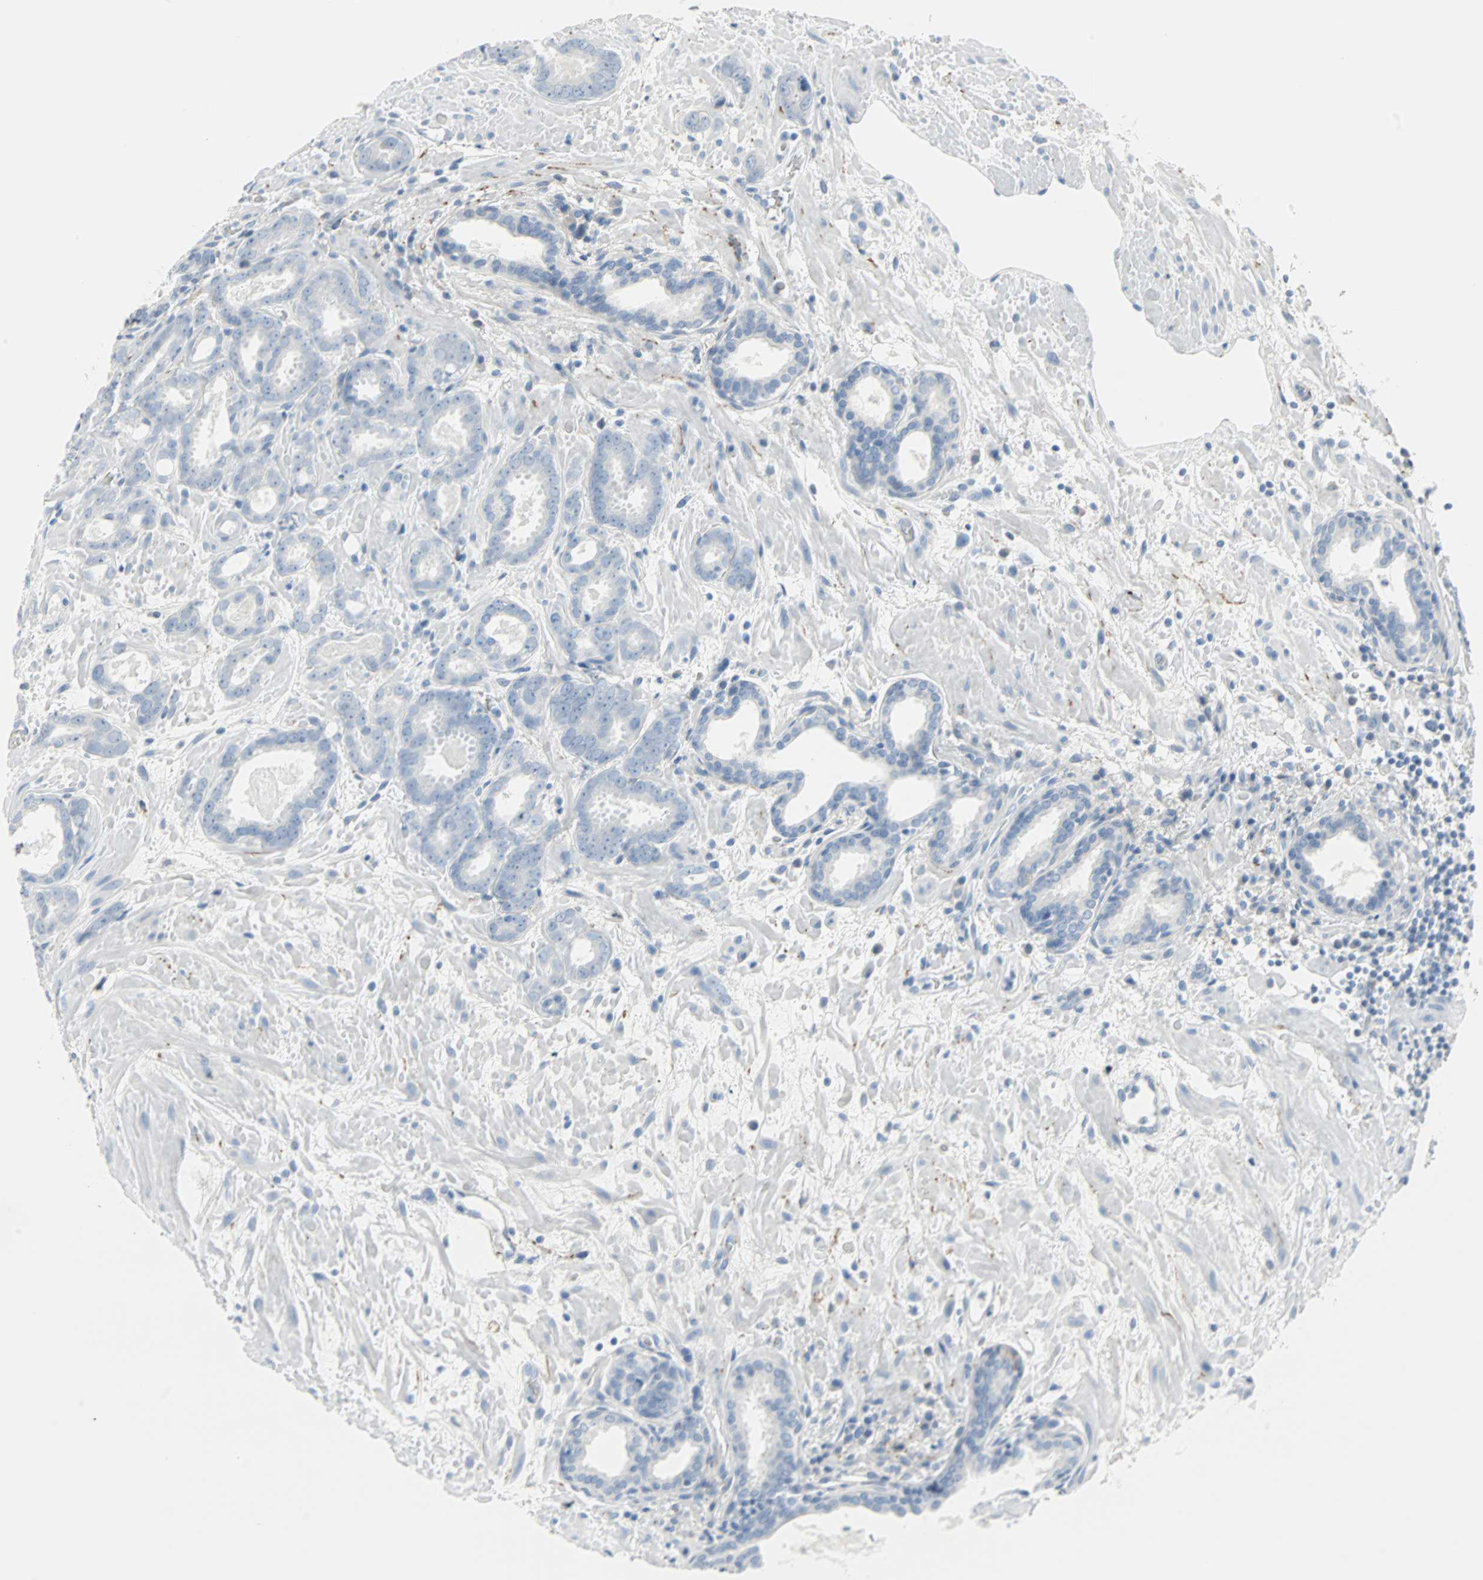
{"staining": {"intensity": "negative", "quantity": "none", "location": "none"}, "tissue": "prostate cancer", "cell_type": "Tumor cells", "image_type": "cancer", "snomed": [{"axis": "morphology", "description": "Adenocarcinoma, Low grade"}, {"axis": "topography", "description": "Prostate"}], "caption": "Immunohistochemistry image of human prostate cancer (low-grade adenocarcinoma) stained for a protein (brown), which shows no expression in tumor cells.", "gene": "STX1A", "patient": {"sex": "male", "age": 57}}